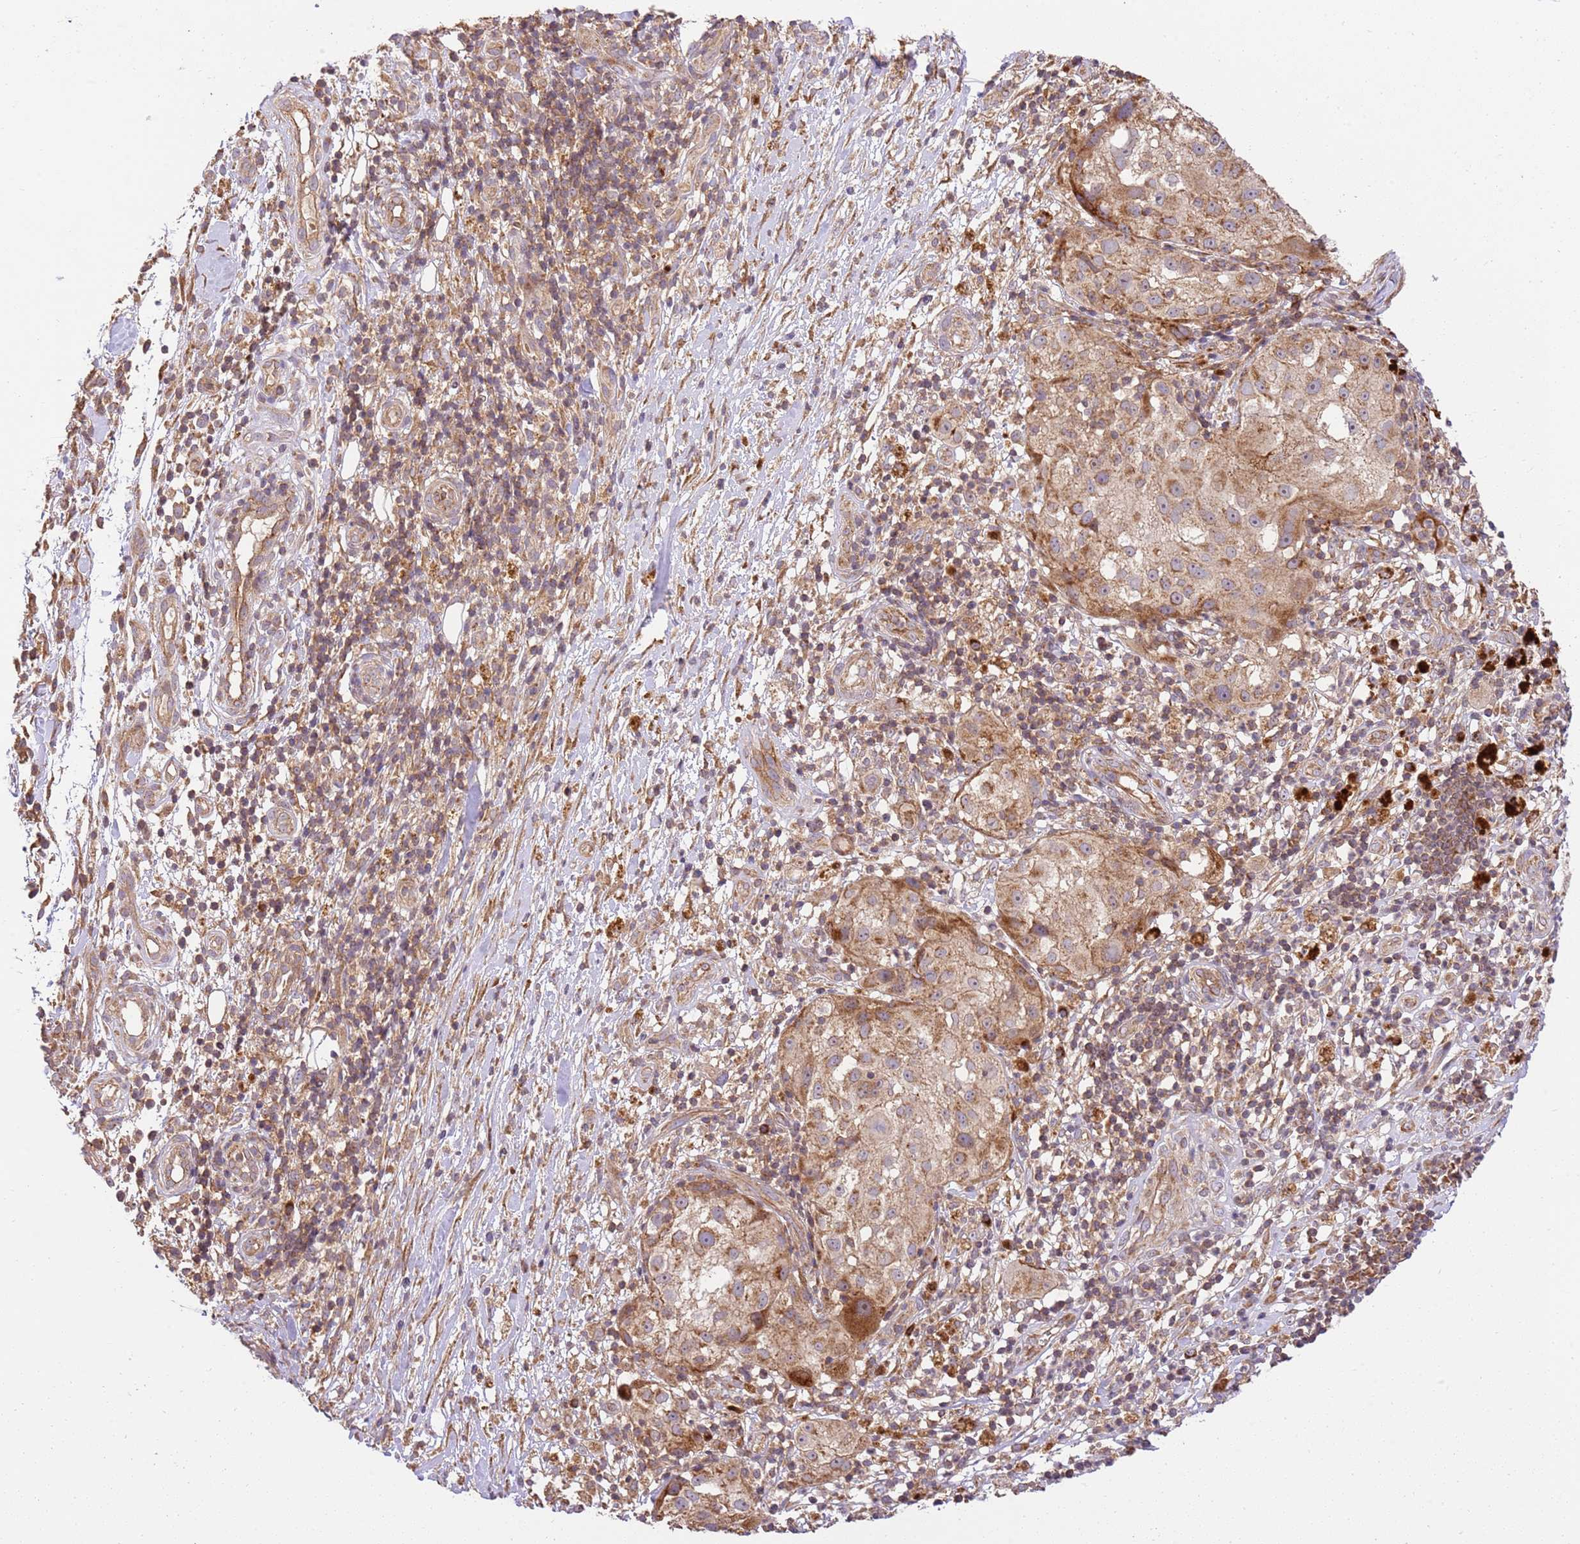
{"staining": {"intensity": "moderate", "quantity": ">75%", "location": "cytoplasmic/membranous"}, "tissue": "melanoma", "cell_type": "Tumor cells", "image_type": "cancer", "snomed": [{"axis": "morphology", "description": "Normal morphology"}, {"axis": "morphology", "description": "Malignant melanoma, NOS"}, {"axis": "topography", "description": "Skin"}], "caption": "Brown immunohistochemical staining in human melanoma displays moderate cytoplasmic/membranous positivity in about >75% of tumor cells. (Stains: DAB (3,3'-diaminobenzidine) in brown, nuclei in blue, Microscopy: brightfield microscopy at high magnification).", "gene": "SPATA2L", "patient": {"sex": "female", "age": 72}}